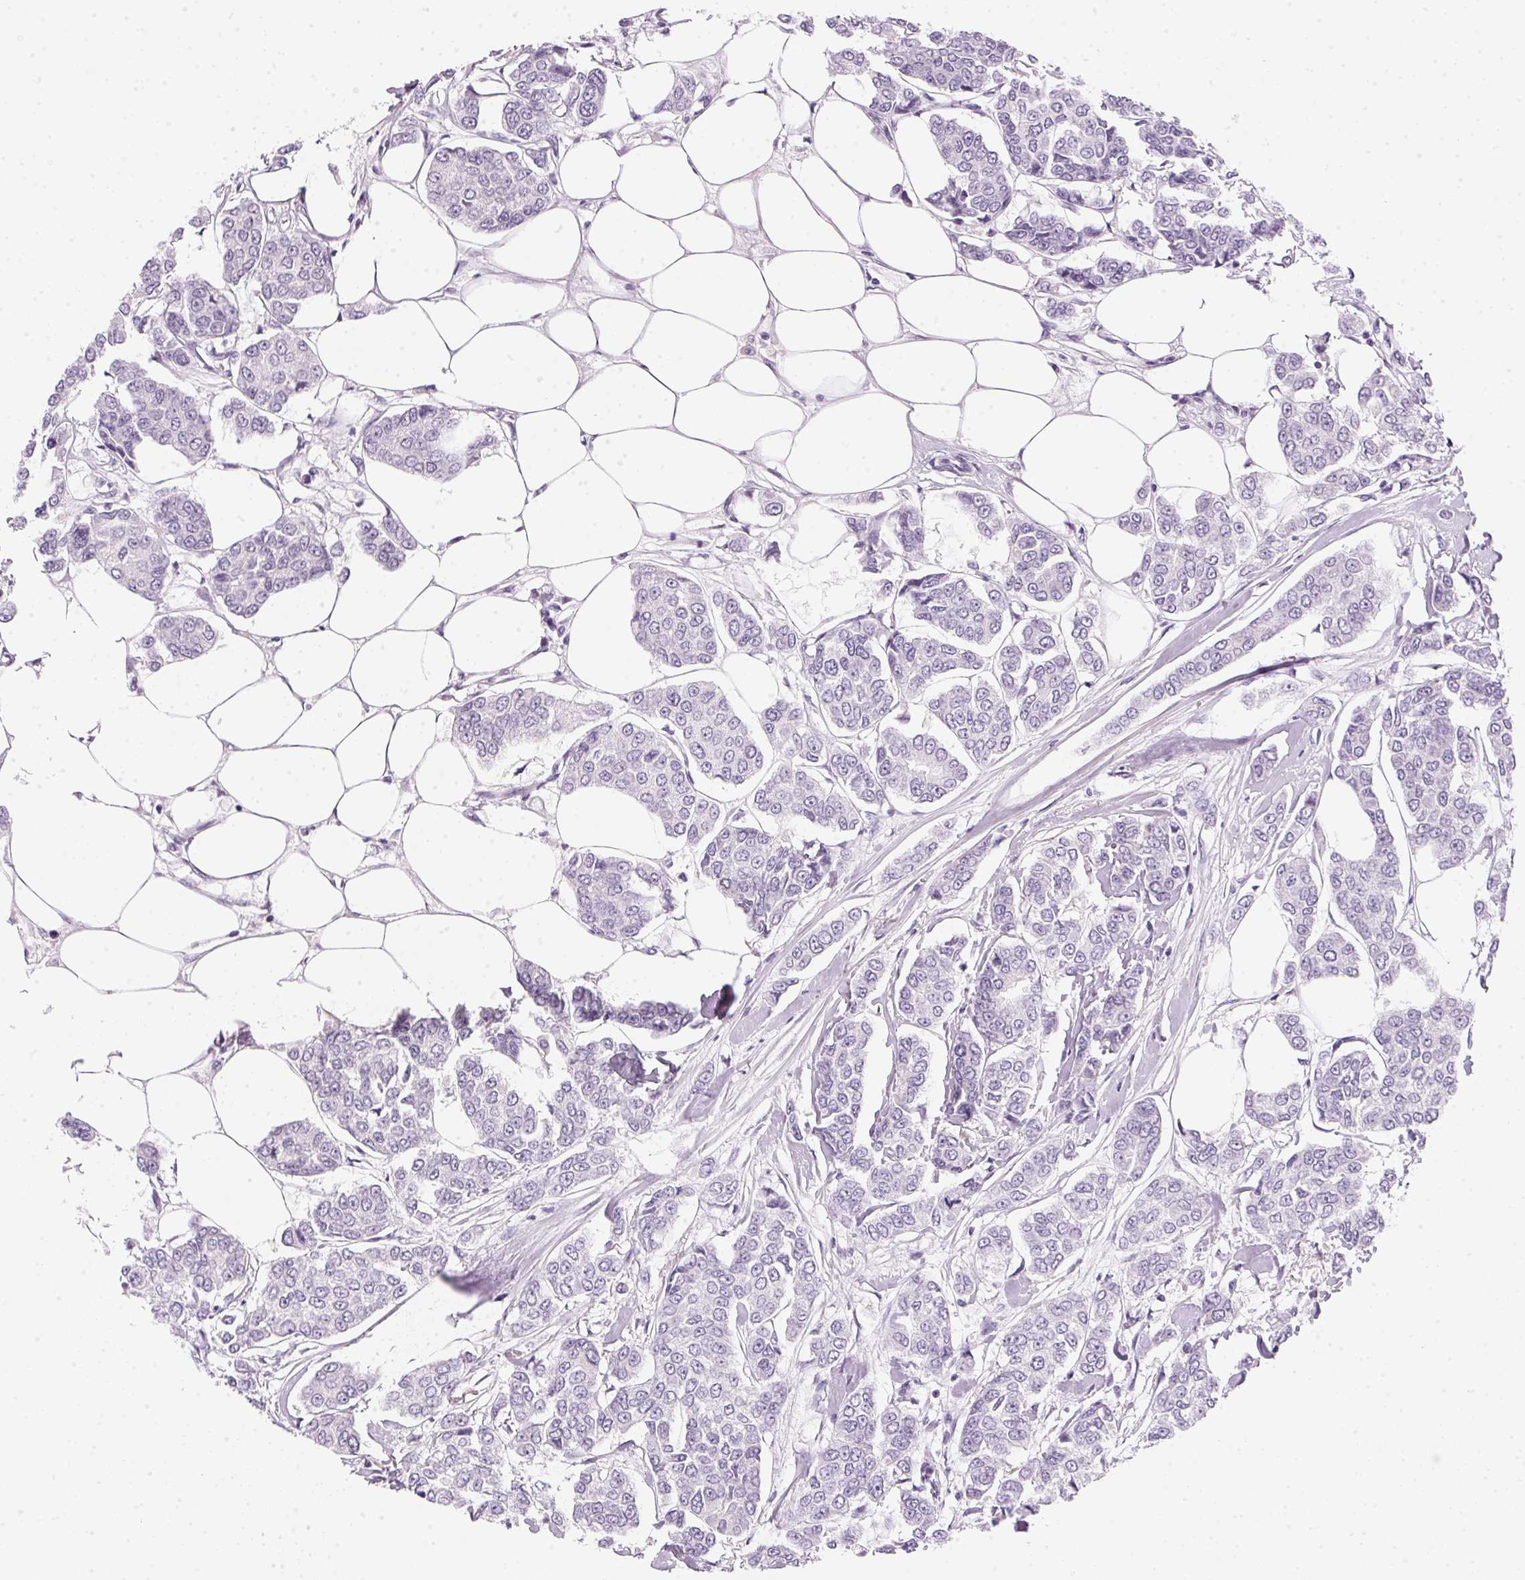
{"staining": {"intensity": "negative", "quantity": "none", "location": "none"}, "tissue": "breast cancer", "cell_type": "Tumor cells", "image_type": "cancer", "snomed": [{"axis": "morphology", "description": "Duct carcinoma"}, {"axis": "topography", "description": "Breast"}], "caption": "The histopathology image shows no significant expression in tumor cells of breast cancer. The staining was performed using DAB (3,3'-diaminobenzidine) to visualize the protein expression in brown, while the nuclei were stained in blue with hematoxylin (Magnification: 20x).", "gene": "IGFBP1", "patient": {"sex": "female", "age": 94}}